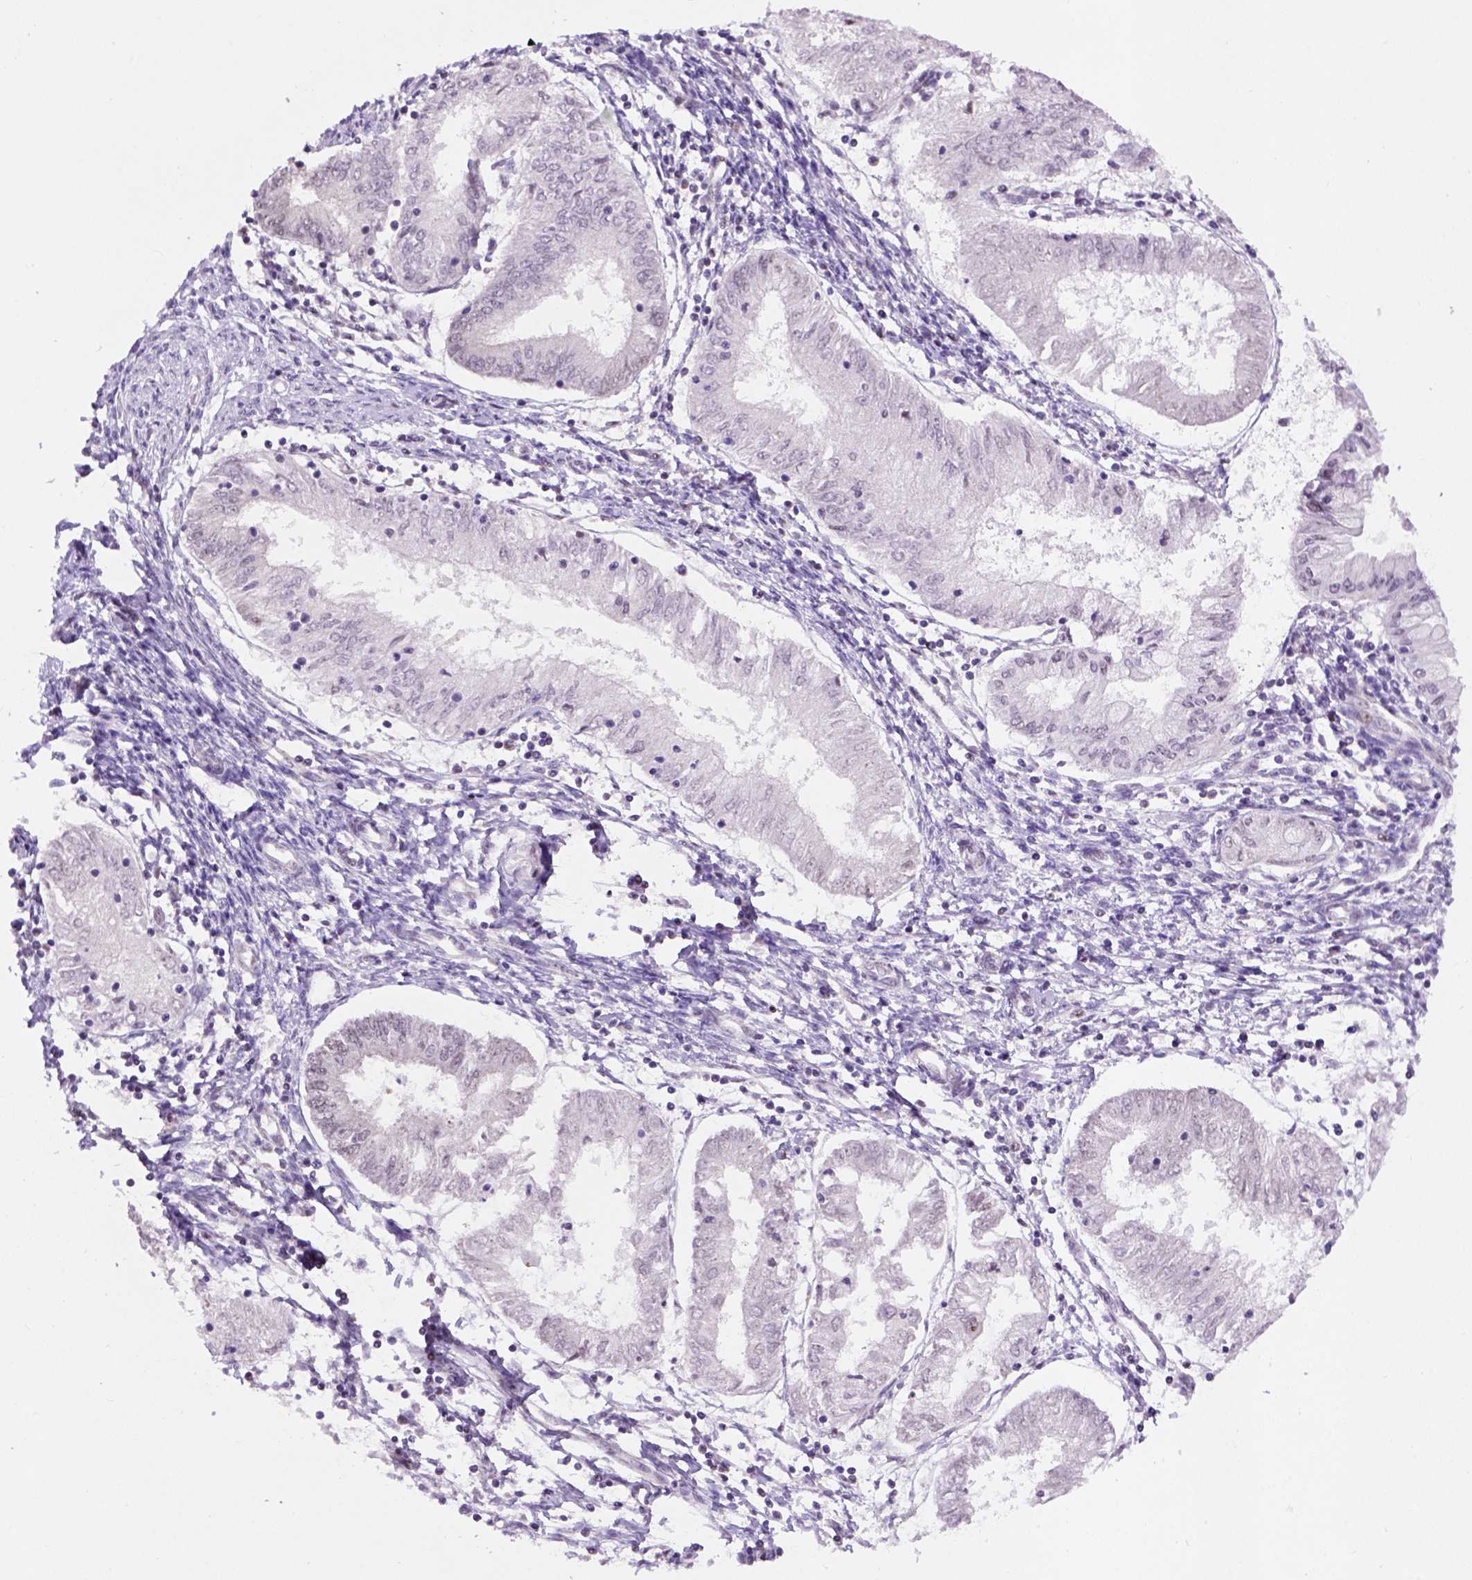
{"staining": {"intensity": "weak", "quantity": "<25%", "location": "nuclear"}, "tissue": "endometrial cancer", "cell_type": "Tumor cells", "image_type": "cancer", "snomed": [{"axis": "morphology", "description": "Adenocarcinoma, NOS"}, {"axis": "topography", "description": "Endometrium"}], "caption": "This is an IHC image of human endometrial adenocarcinoma. There is no positivity in tumor cells.", "gene": "TBPL1", "patient": {"sex": "female", "age": 68}}